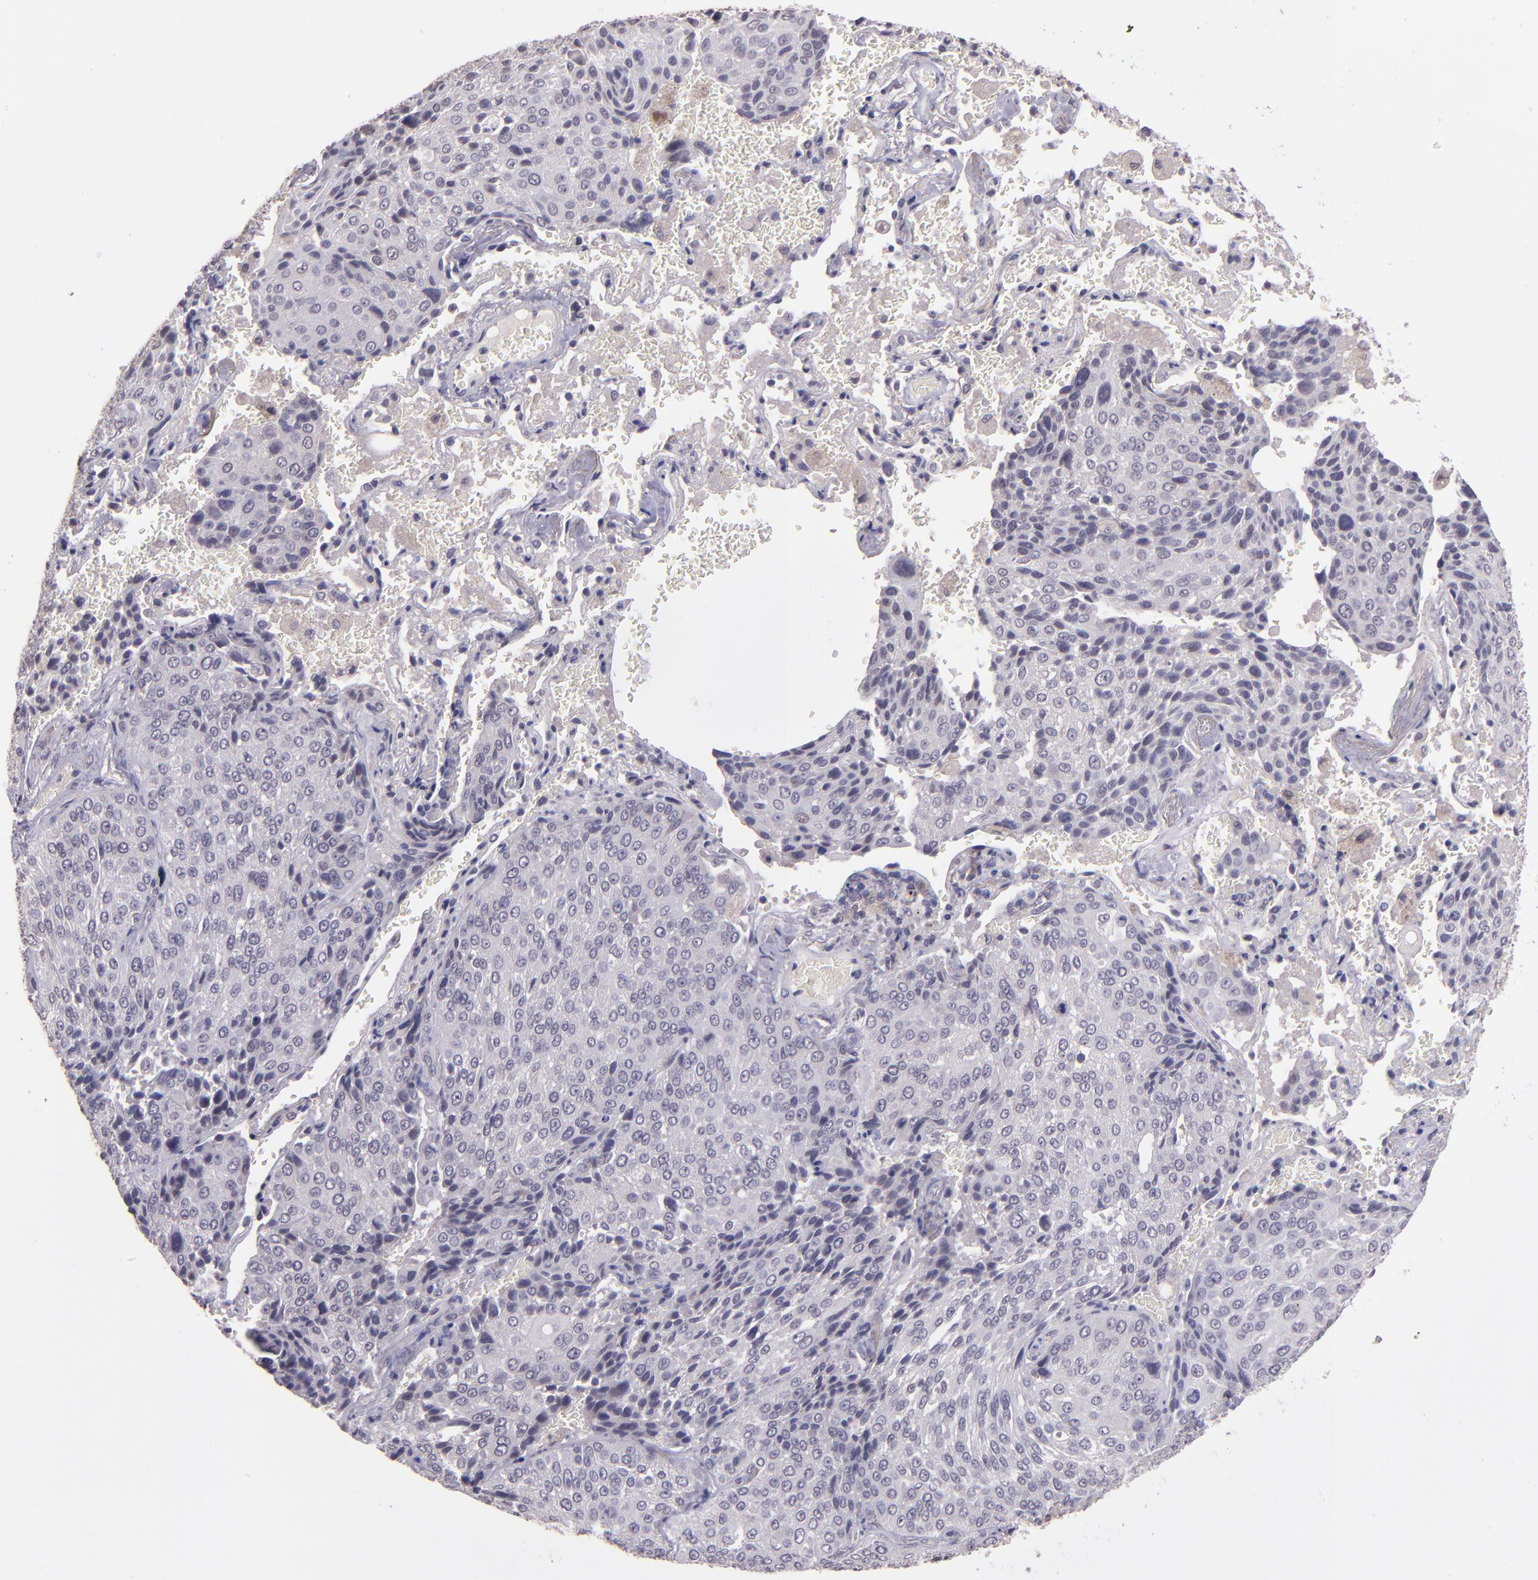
{"staining": {"intensity": "negative", "quantity": "none", "location": "none"}, "tissue": "lung cancer", "cell_type": "Tumor cells", "image_type": "cancer", "snomed": [{"axis": "morphology", "description": "Squamous cell carcinoma, NOS"}, {"axis": "topography", "description": "Lung"}], "caption": "Immunohistochemistry photomicrograph of neoplastic tissue: human lung squamous cell carcinoma stained with DAB displays no significant protein staining in tumor cells. The staining was performed using DAB to visualize the protein expression in brown, while the nuclei were stained in blue with hematoxylin (Magnification: 20x).", "gene": "TAF7L", "patient": {"sex": "male", "age": 54}}